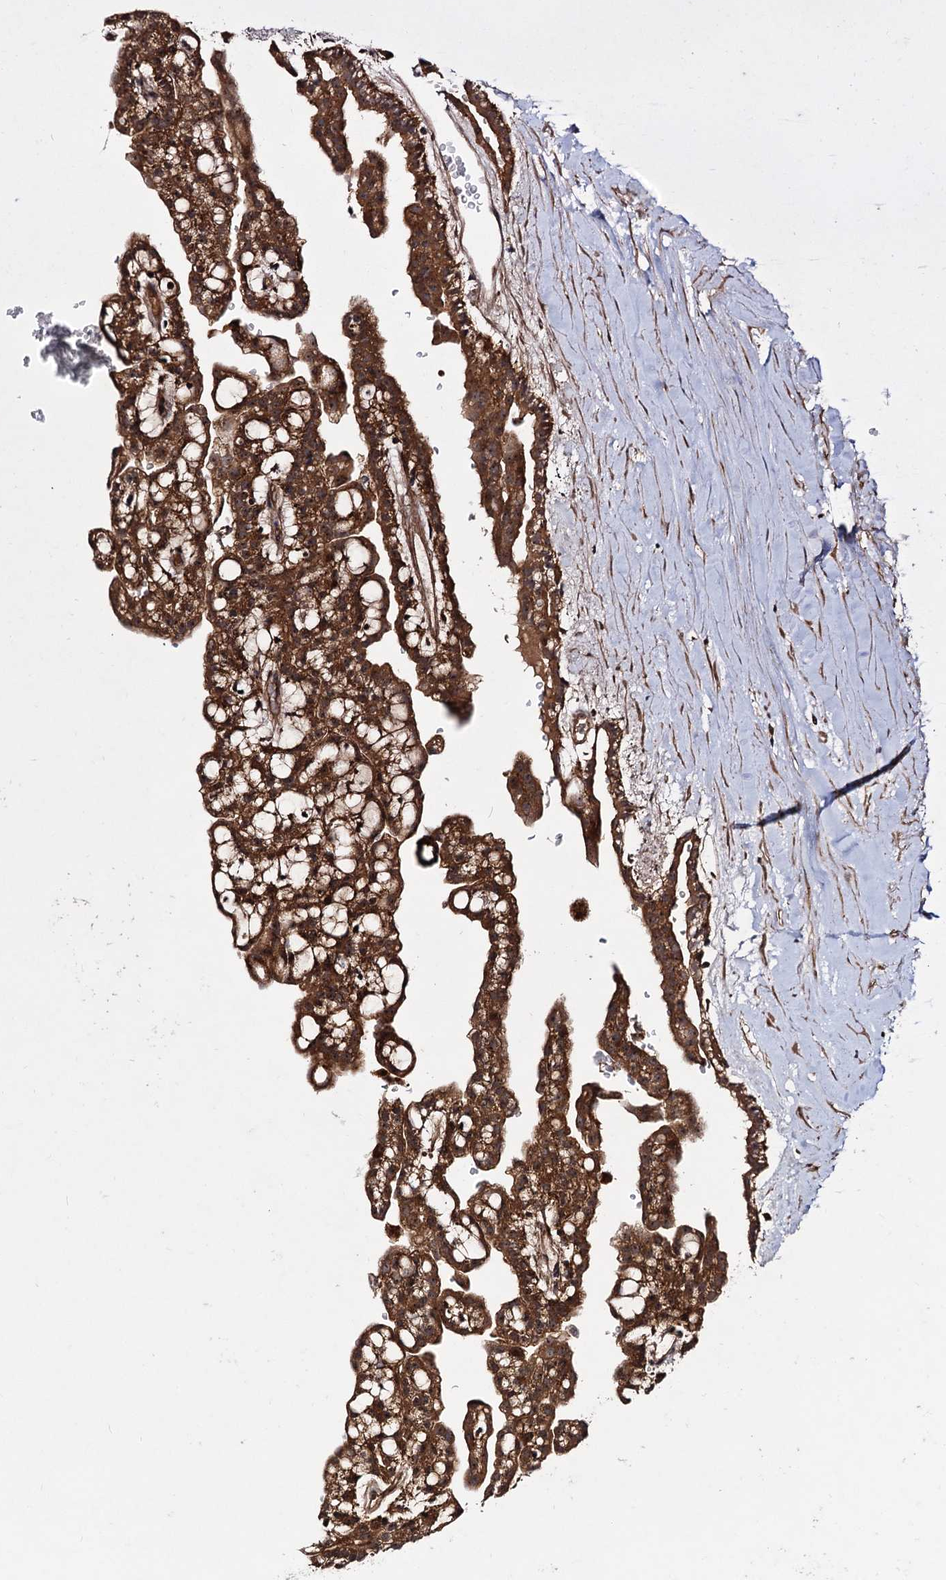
{"staining": {"intensity": "strong", "quantity": ">75%", "location": "cytoplasmic/membranous"}, "tissue": "renal cancer", "cell_type": "Tumor cells", "image_type": "cancer", "snomed": [{"axis": "morphology", "description": "Adenocarcinoma, NOS"}, {"axis": "topography", "description": "Kidney"}], "caption": "Protein analysis of adenocarcinoma (renal) tissue reveals strong cytoplasmic/membranous expression in about >75% of tumor cells.", "gene": "KXD1", "patient": {"sex": "male", "age": 63}}